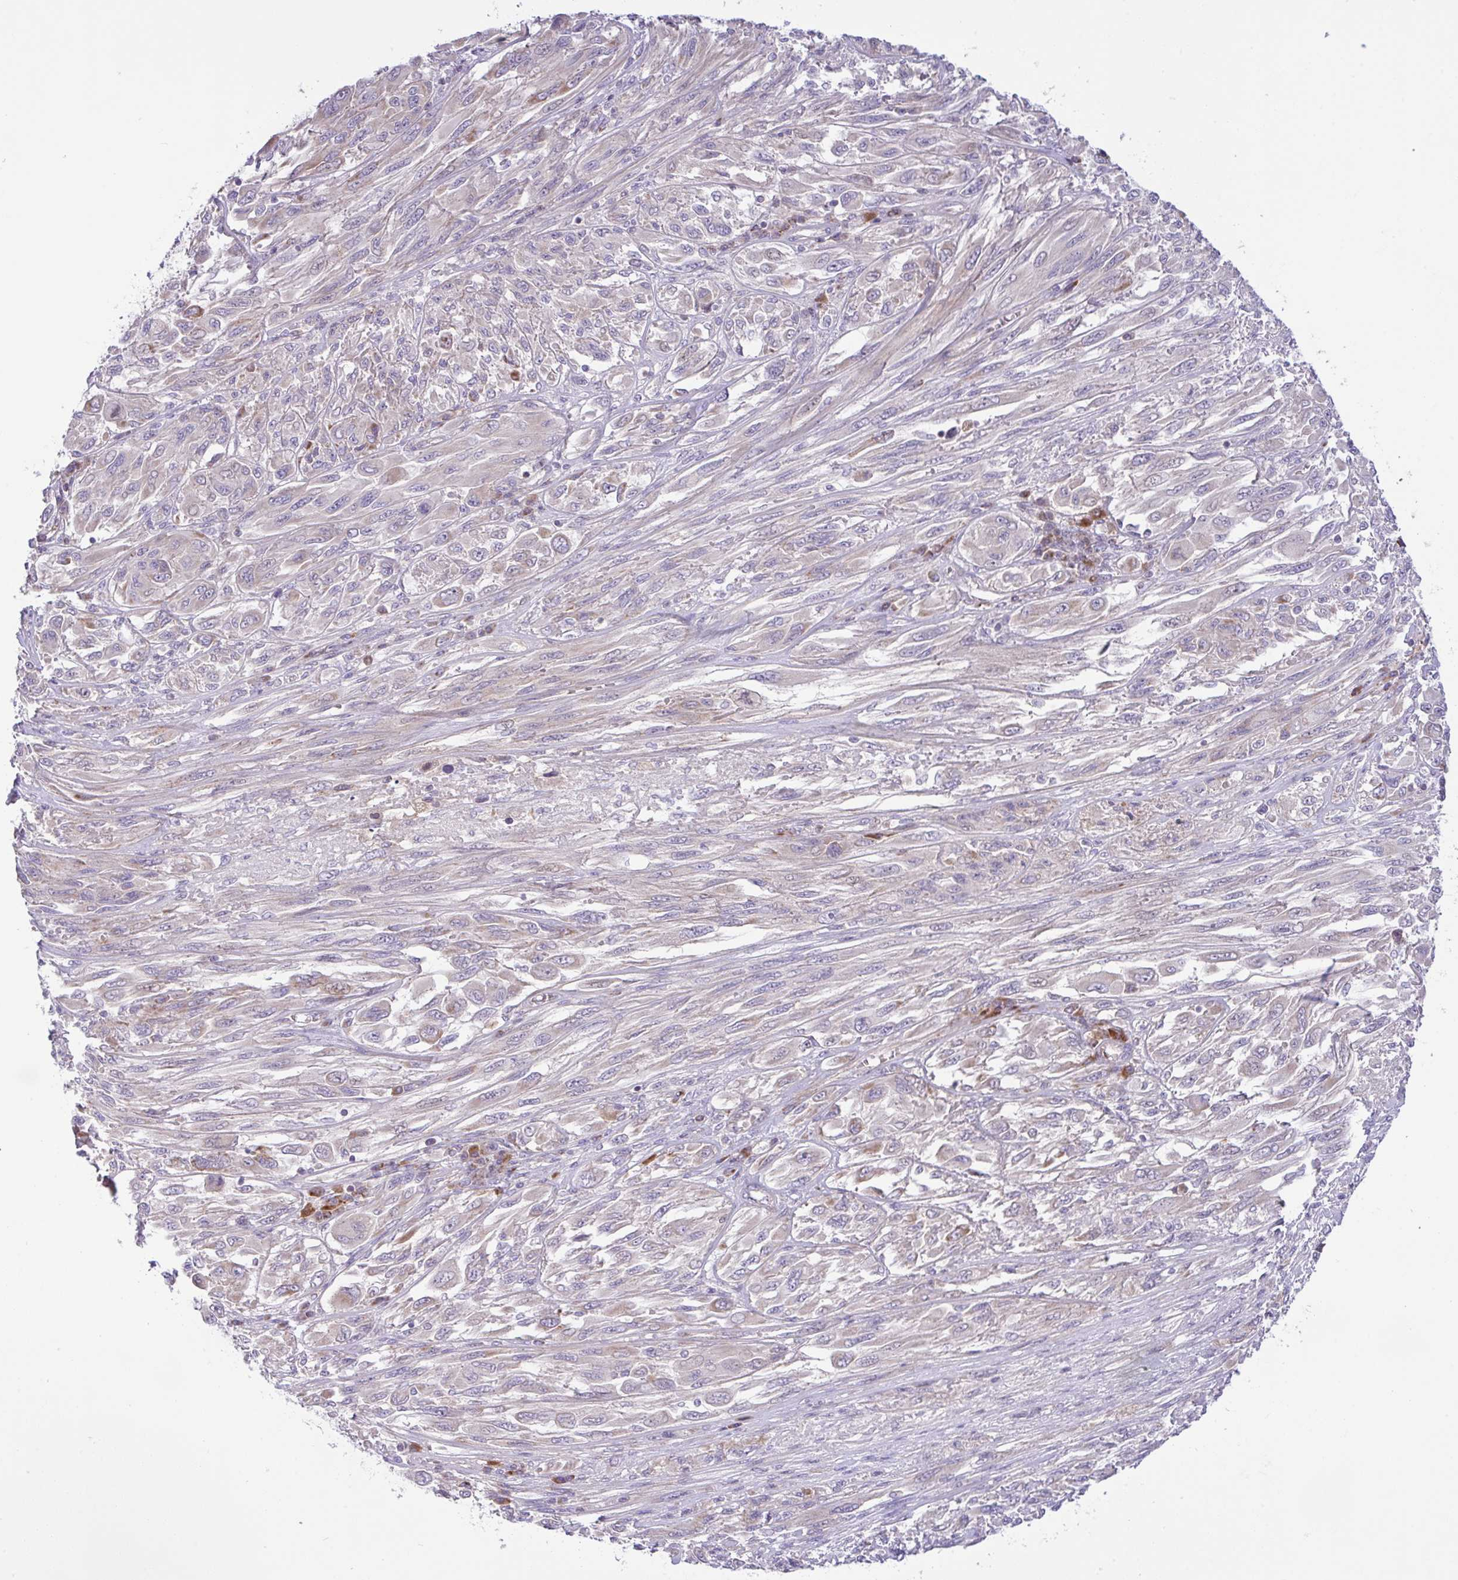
{"staining": {"intensity": "weak", "quantity": "<25%", "location": "cytoplasmic/membranous"}, "tissue": "melanoma", "cell_type": "Tumor cells", "image_type": "cancer", "snomed": [{"axis": "morphology", "description": "Malignant melanoma, NOS"}, {"axis": "topography", "description": "Skin"}], "caption": "Immunohistochemical staining of human malignant melanoma demonstrates no significant expression in tumor cells.", "gene": "CHDH", "patient": {"sex": "female", "age": 91}}